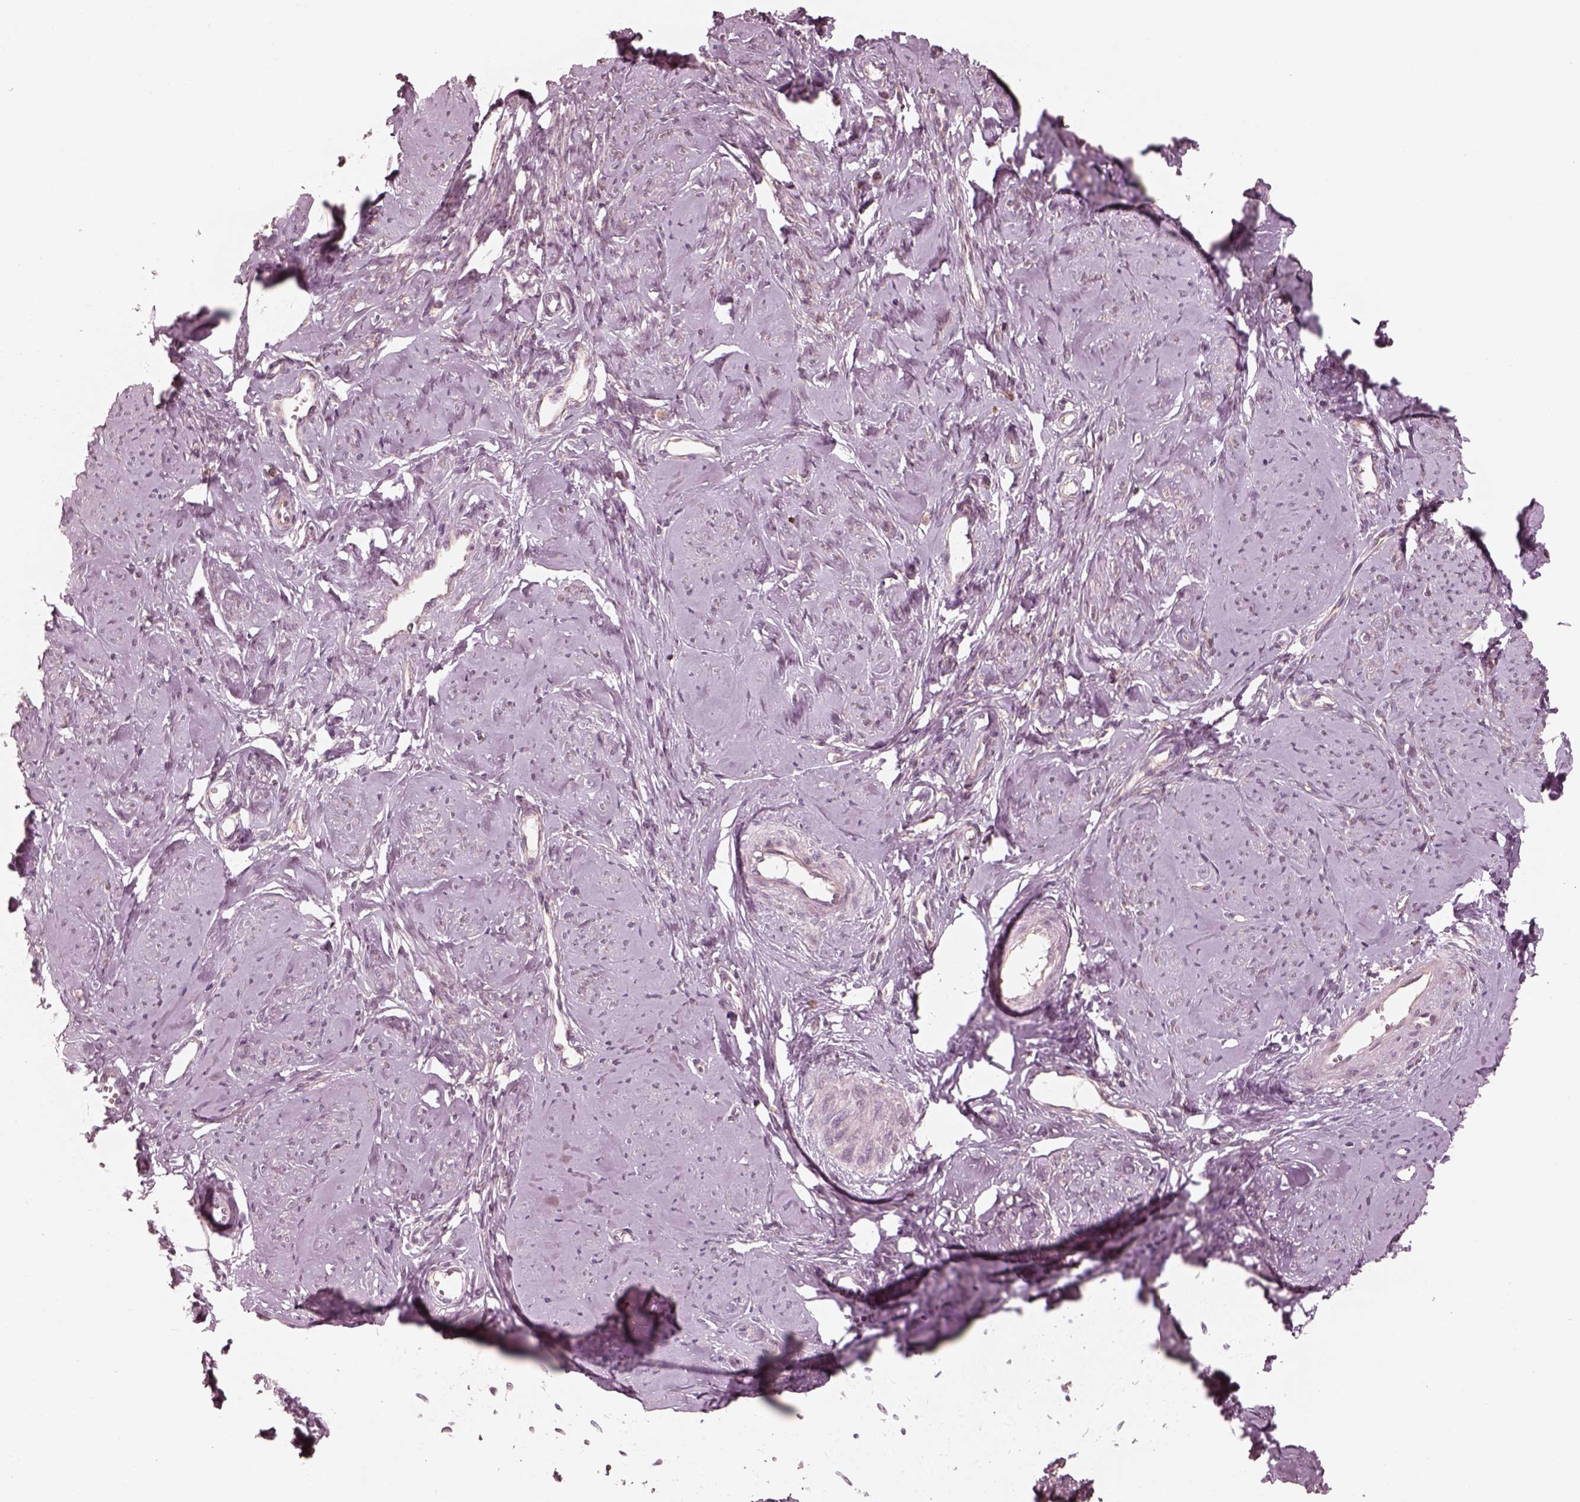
{"staining": {"intensity": "negative", "quantity": "none", "location": "none"}, "tissue": "smooth muscle", "cell_type": "Smooth muscle cells", "image_type": "normal", "snomed": [{"axis": "morphology", "description": "Normal tissue, NOS"}, {"axis": "topography", "description": "Smooth muscle"}], "caption": "High magnification brightfield microscopy of benign smooth muscle stained with DAB (3,3'-diaminobenzidine) (brown) and counterstained with hematoxylin (blue): smooth muscle cells show no significant positivity. The staining was performed using DAB (3,3'-diaminobenzidine) to visualize the protein expression in brown, while the nuclei were stained in blue with hematoxylin (Magnification: 20x).", "gene": "CNOT2", "patient": {"sex": "female", "age": 48}}